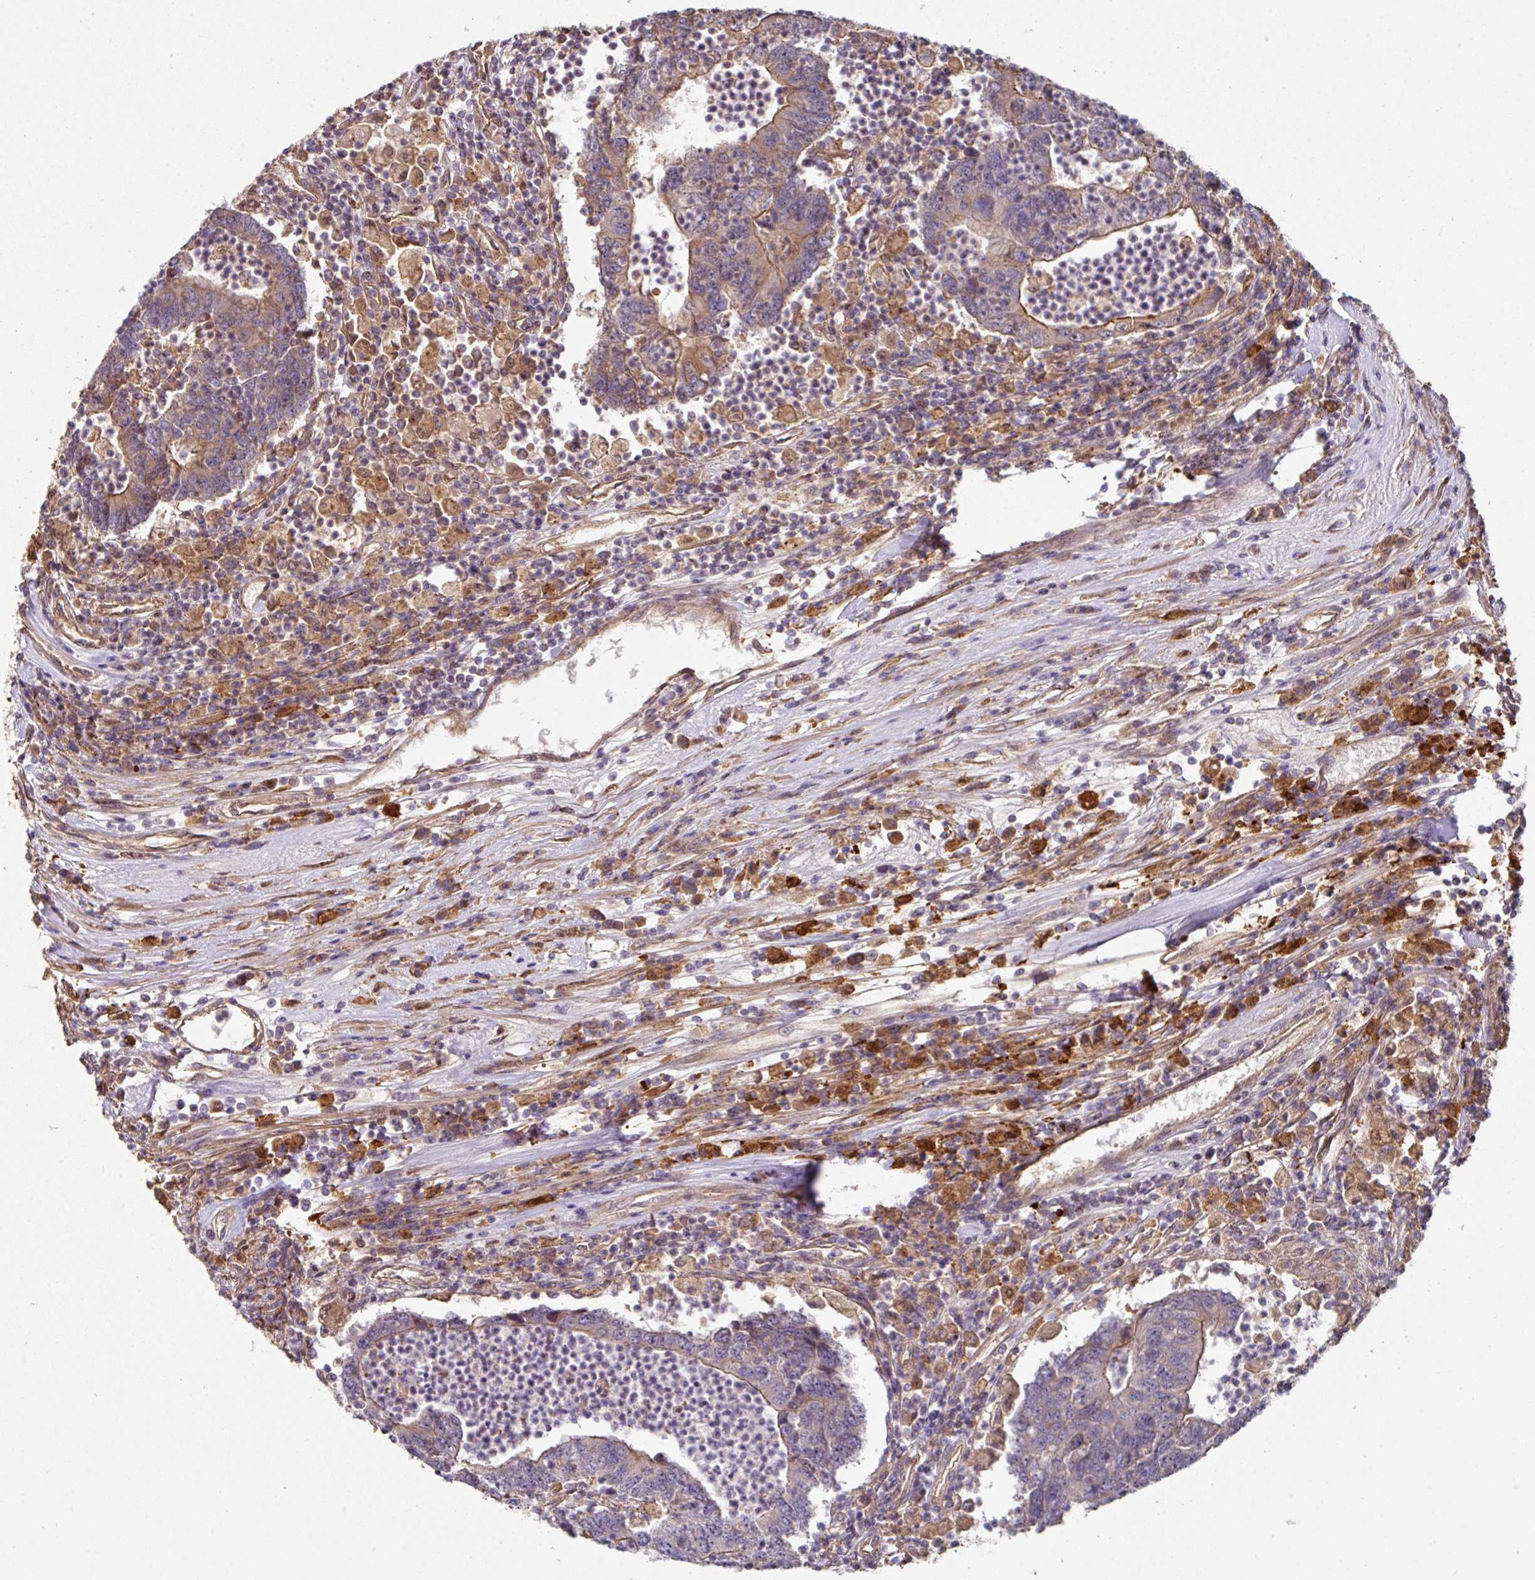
{"staining": {"intensity": "weak", "quantity": "25%-75%", "location": "cytoplasmic/membranous"}, "tissue": "colorectal cancer", "cell_type": "Tumor cells", "image_type": "cancer", "snomed": [{"axis": "morphology", "description": "Adenocarcinoma, NOS"}, {"axis": "topography", "description": "Colon"}], "caption": "The immunohistochemical stain shows weak cytoplasmic/membranous positivity in tumor cells of colorectal adenocarcinoma tissue. (IHC, brightfield microscopy, high magnification).", "gene": "C4orf48", "patient": {"sex": "female", "age": 48}}